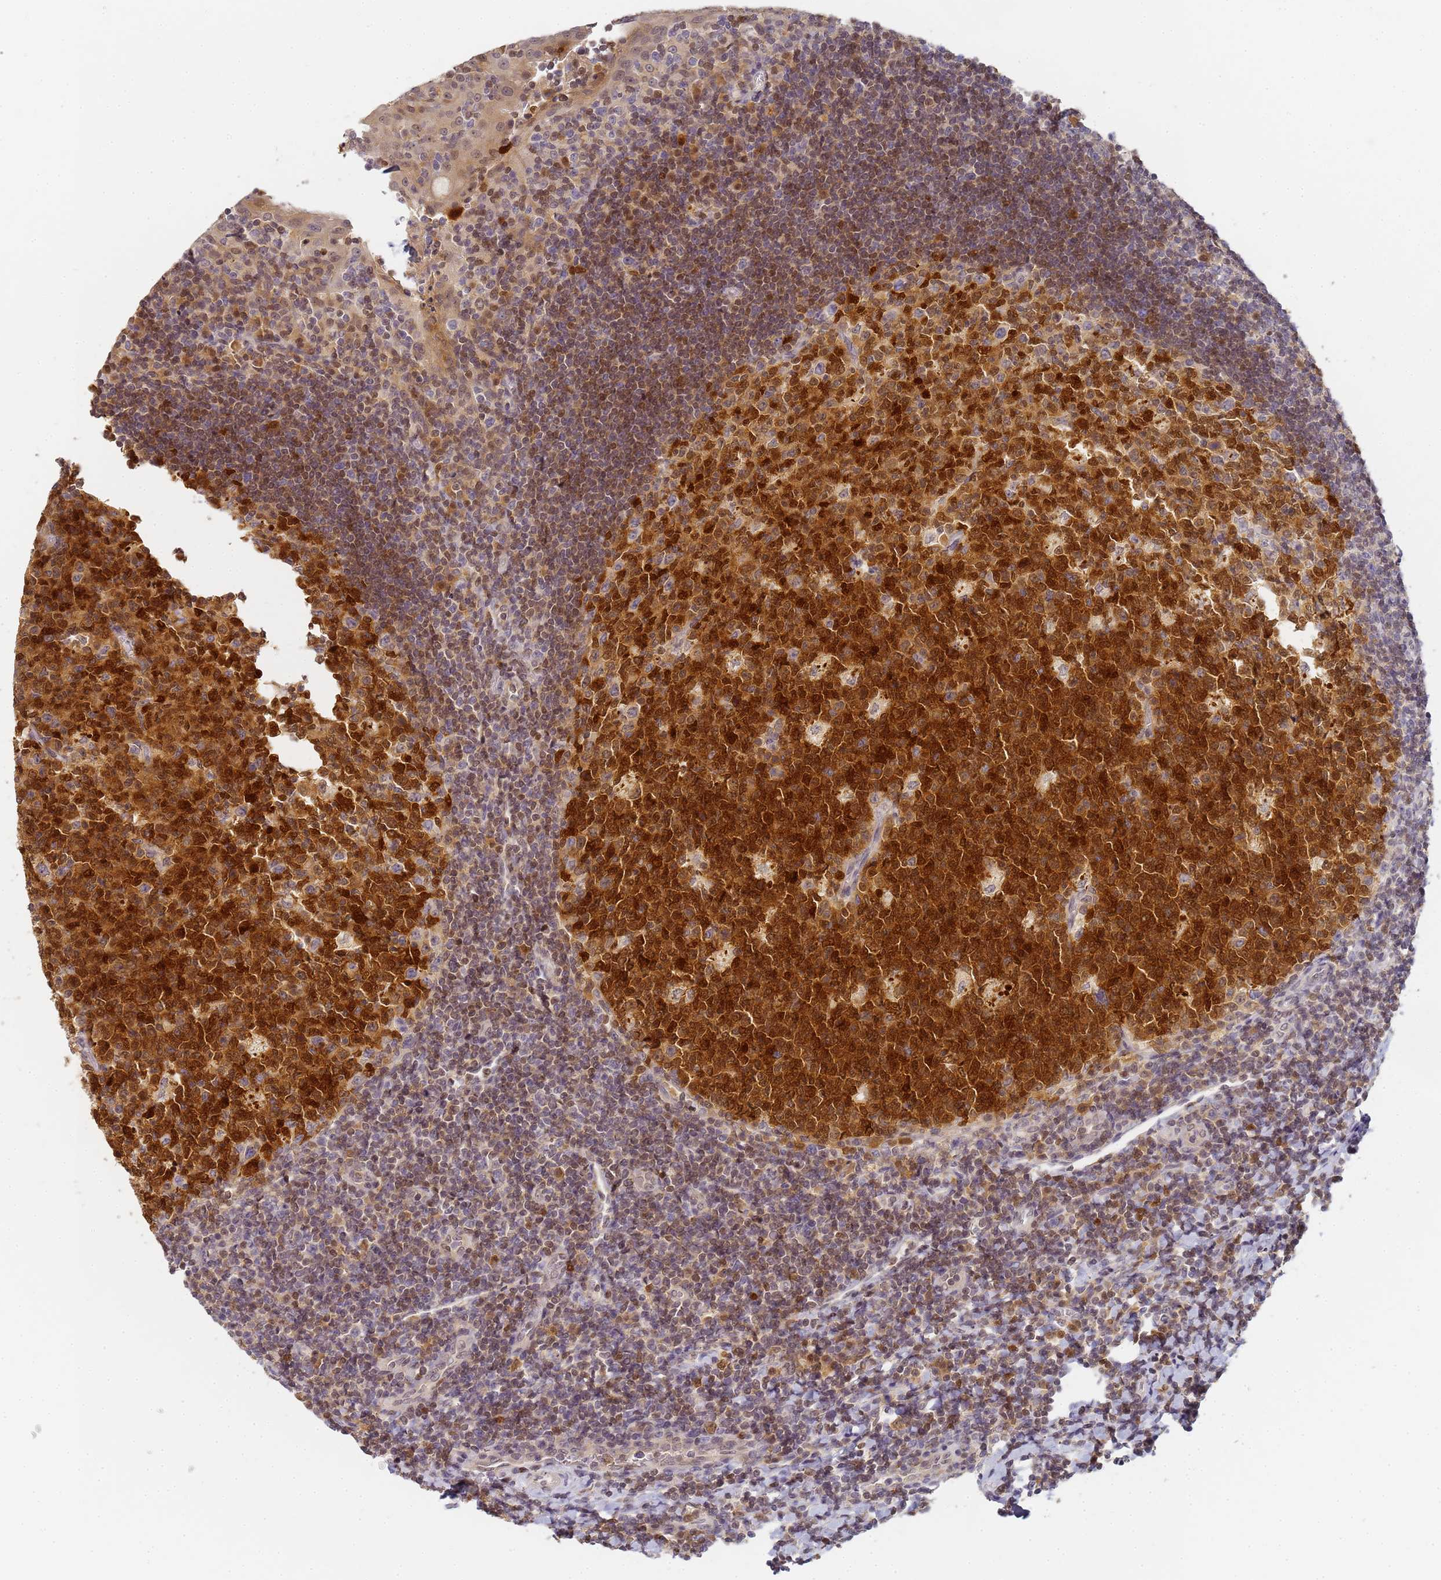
{"staining": {"intensity": "strong", "quantity": ">75%", "location": "cytoplasmic/membranous,nuclear"}, "tissue": "tonsil", "cell_type": "Germinal center cells", "image_type": "normal", "snomed": [{"axis": "morphology", "description": "Normal tissue, NOS"}, {"axis": "topography", "description": "Tonsil"}], "caption": "Immunohistochemical staining of normal human tonsil shows strong cytoplasmic/membranous,nuclear protein positivity in approximately >75% of germinal center cells.", "gene": "HMCES", "patient": {"sex": "male", "age": 17}}